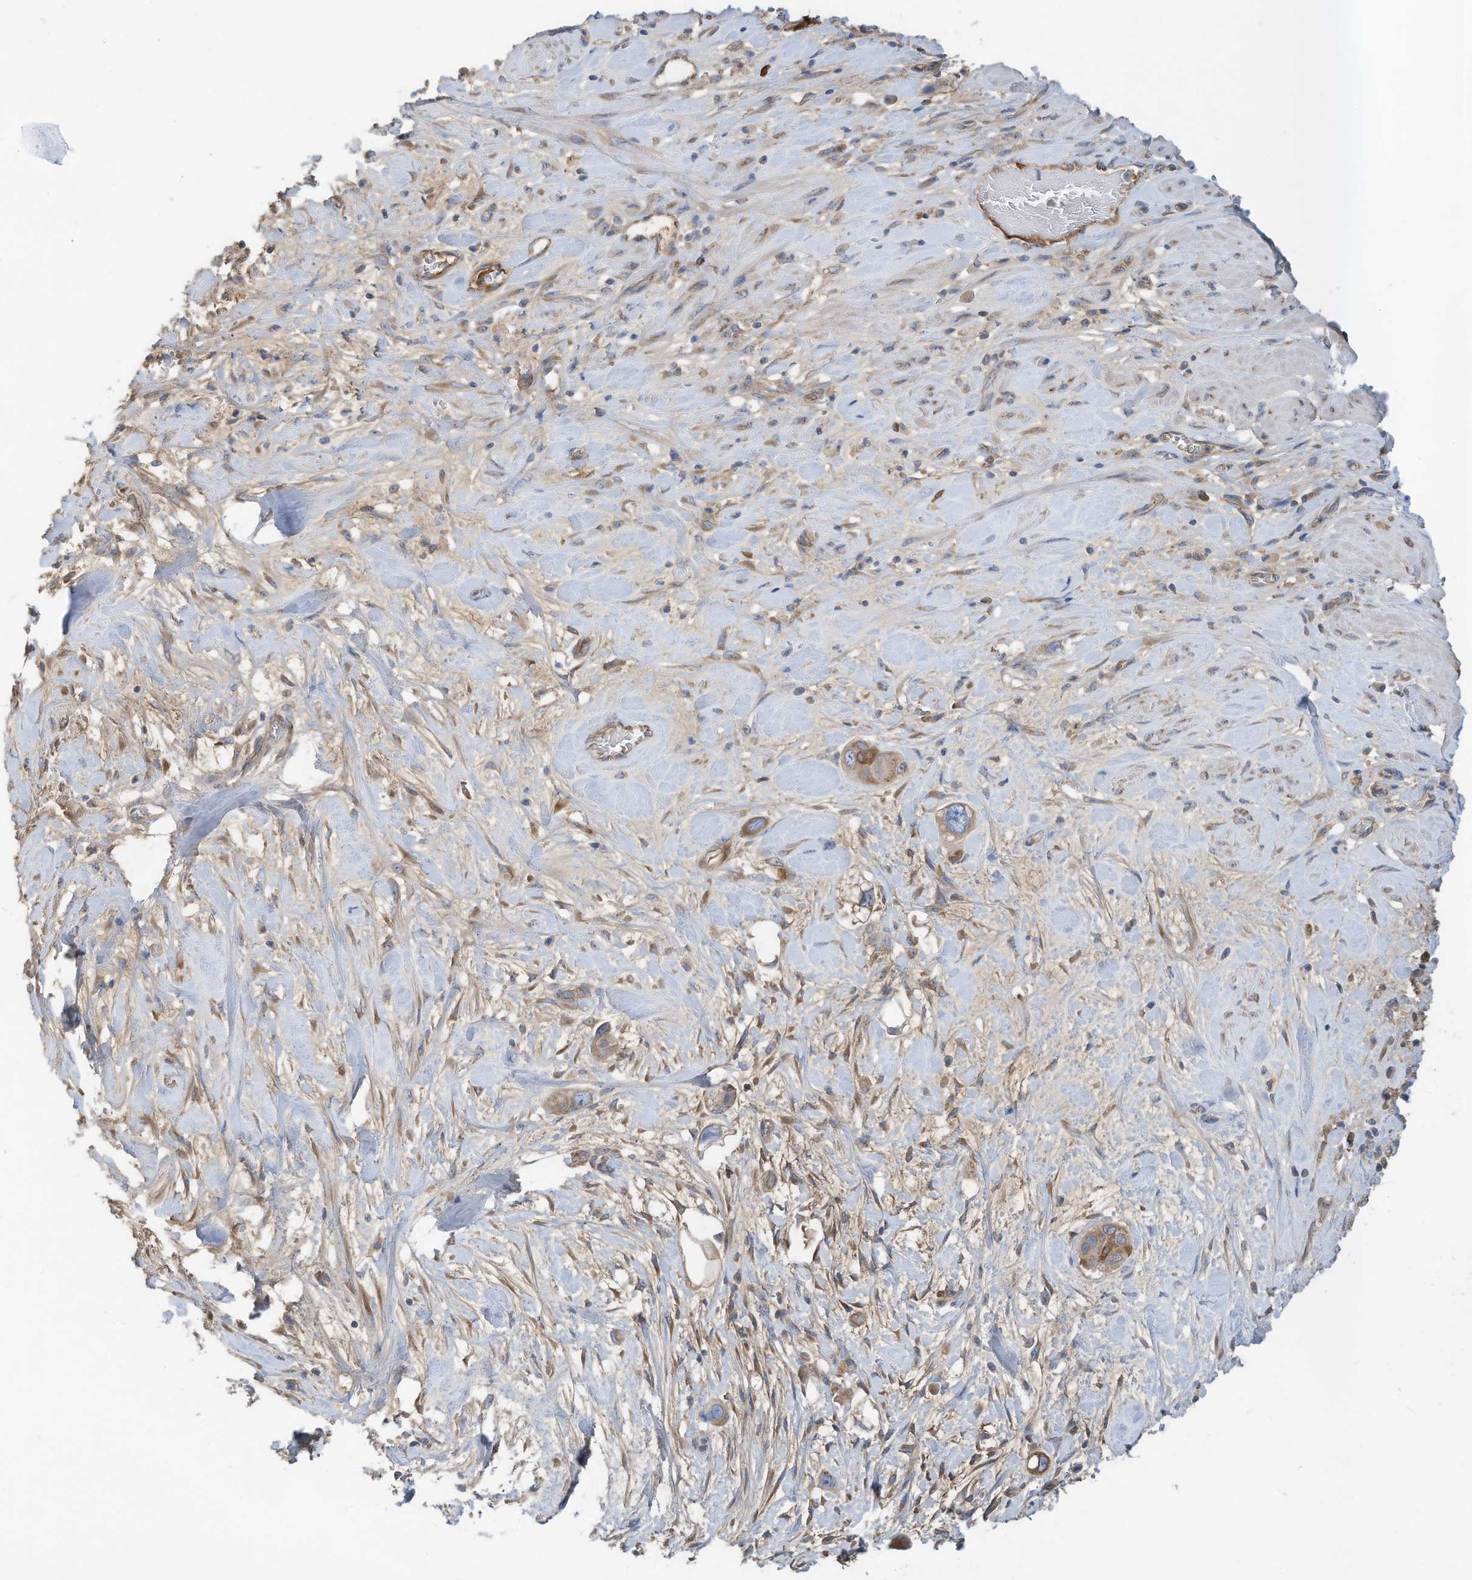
{"staining": {"intensity": "moderate", "quantity": ">75%", "location": "cytoplasmic/membranous"}, "tissue": "pancreatic cancer", "cell_type": "Tumor cells", "image_type": "cancer", "snomed": [{"axis": "morphology", "description": "Adenocarcinoma, NOS"}, {"axis": "topography", "description": "Pancreas"}], "caption": "The micrograph demonstrates a brown stain indicating the presence of a protein in the cytoplasmic/membranous of tumor cells in adenocarcinoma (pancreatic).", "gene": "SLC5A11", "patient": {"sex": "male", "age": 68}}